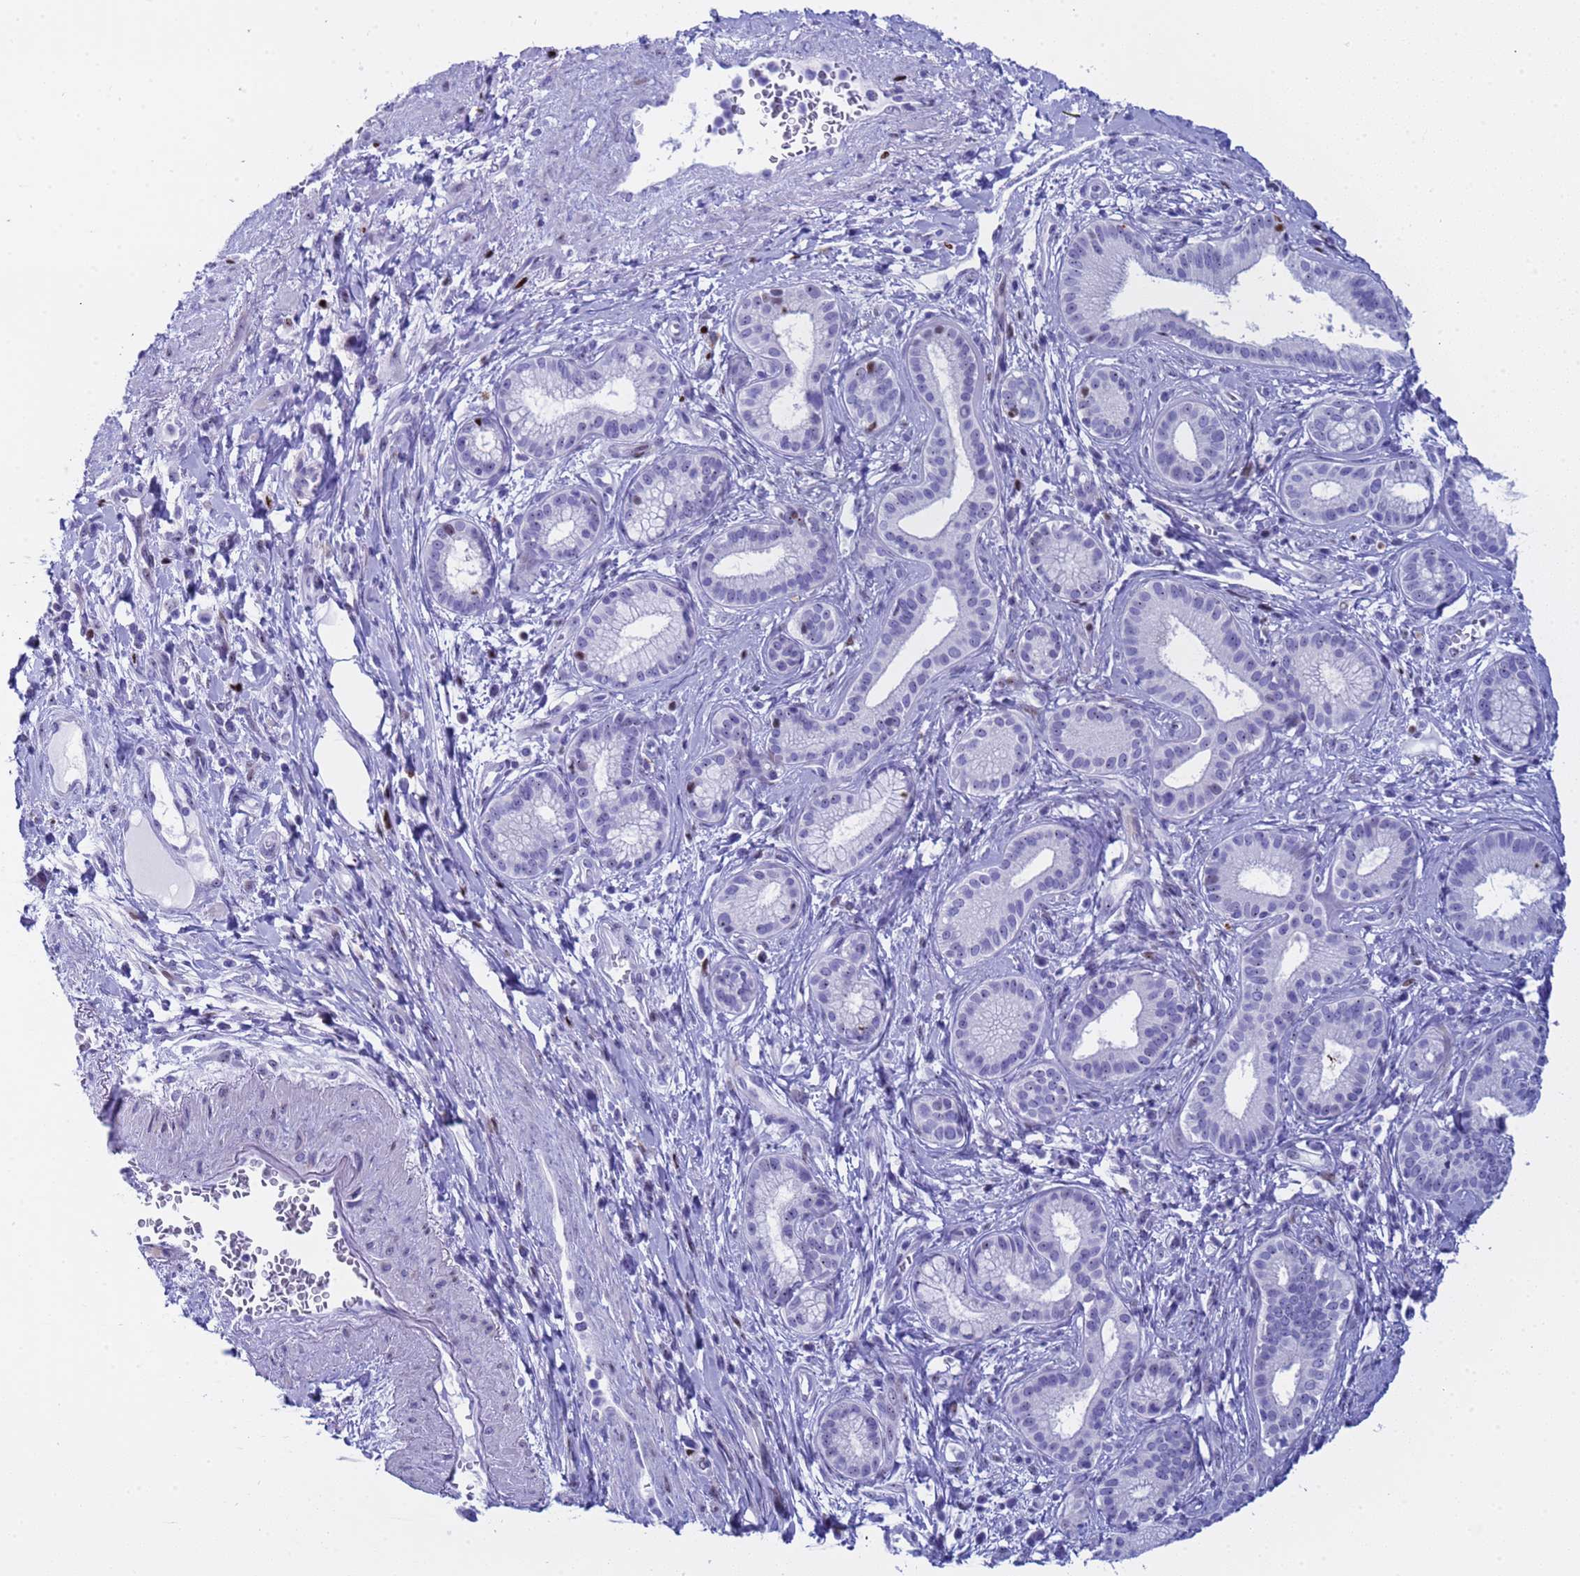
{"staining": {"intensity": "moderate", "quantity": "<25%", "location": "nuclear"}, "tissue": "pancreatic cancer", "cell_type": "Tumor cells", "image_type": "cancer", "snomed": [{"axis": "morphology", "description": "Adenocarcinoma, NOS"}, {"axis": "topography", "description": "Pancreas"}], "caption": "This histopathology image demonstrates pancreatic cancer (adenocarcinoma) stained with immunohistochemistry (IHC) to label a protein in brown. The nuclear of tumor cells show moderate positivity for the protein. Nuclei are counter-stained blue.", "gene": "POP5", "patient": {"sex": "male", "age": 72}}